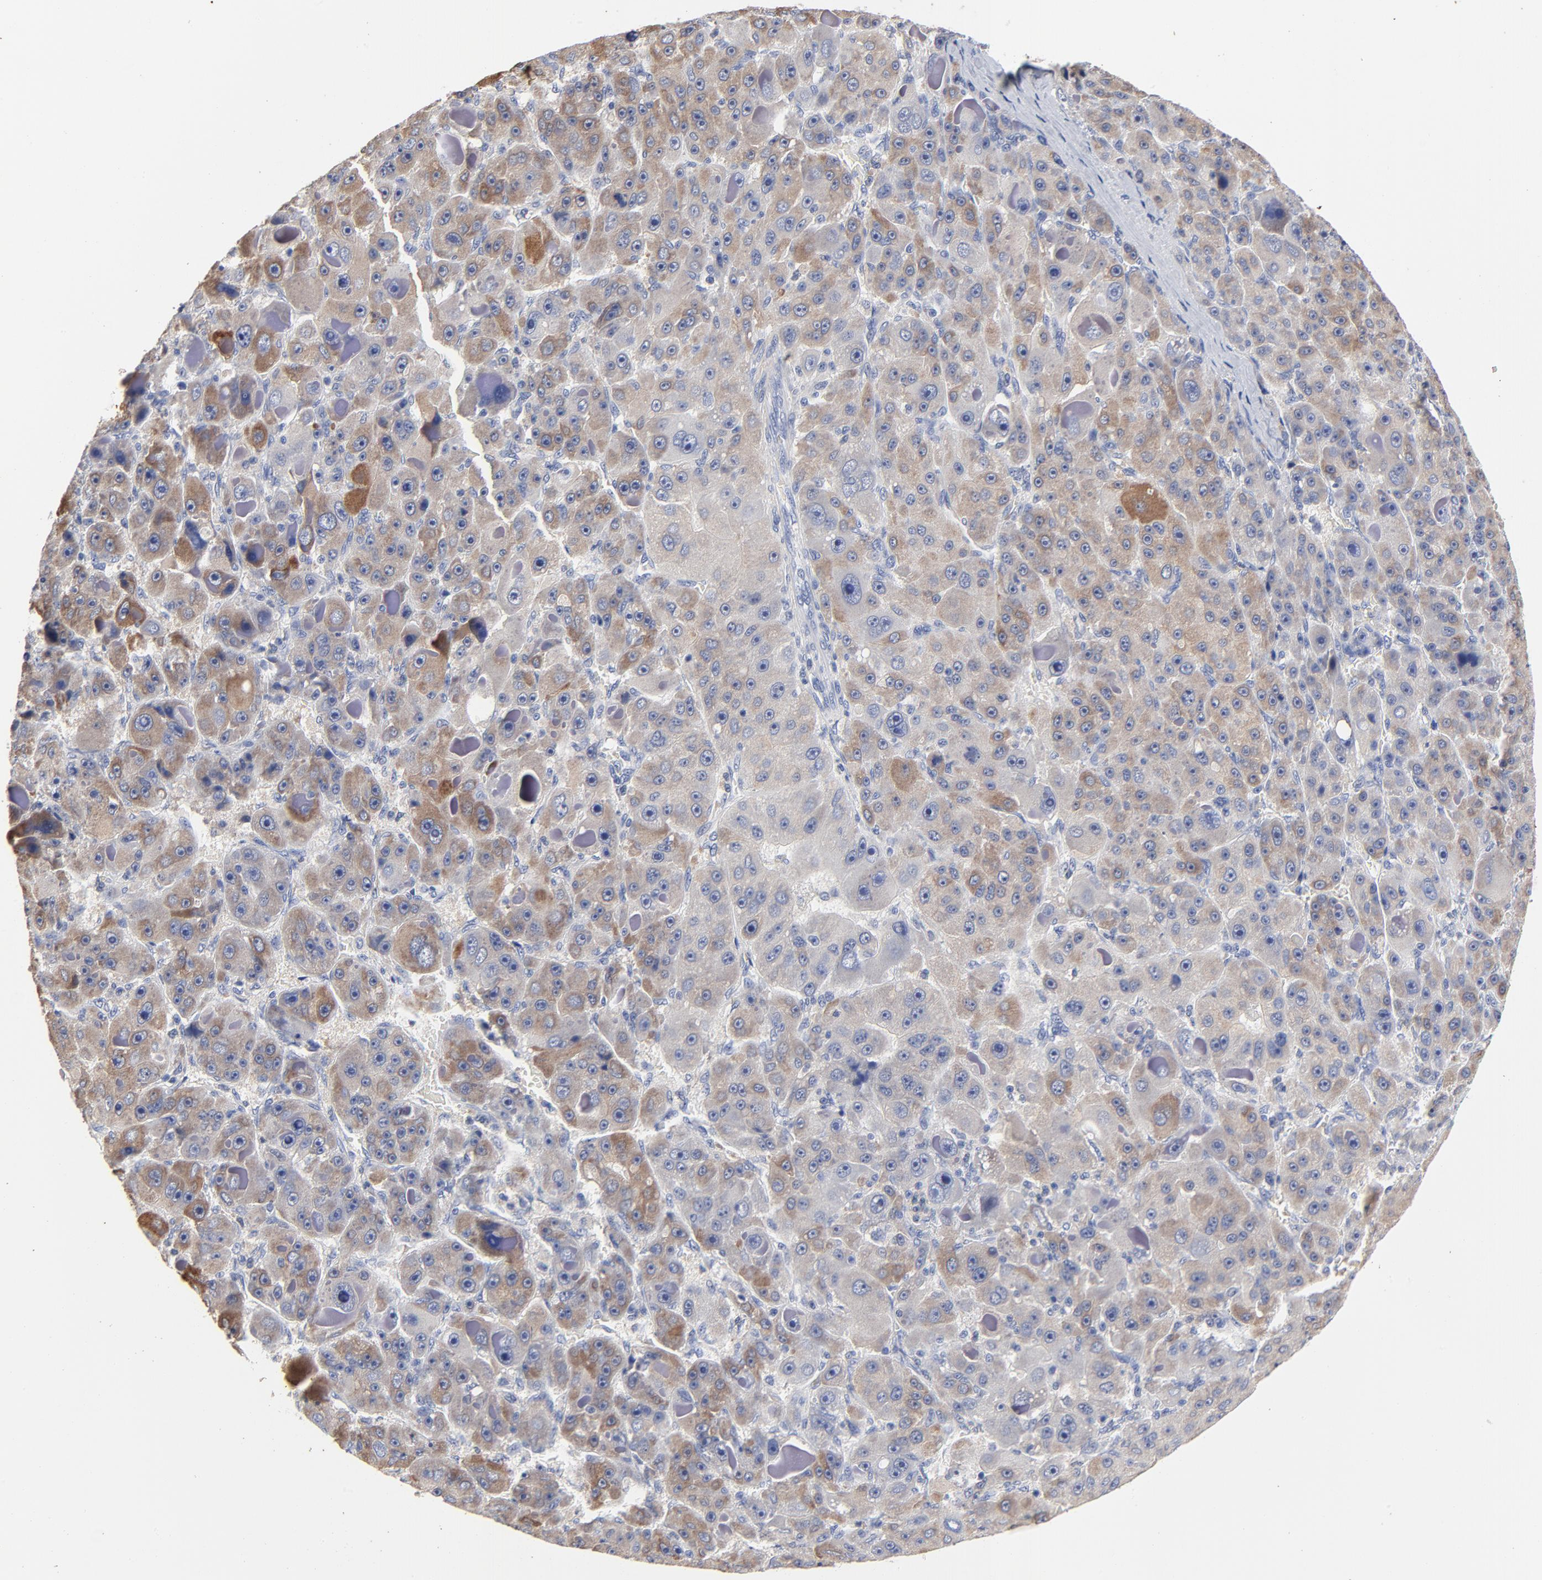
{"staining": {"intensity": "moderate", "quantity": ">75%", "location": "cytoplasmic/membranous"}, "tissue": "liver cancer", "cell_type": "Tumor cells", "image_type": "cancer", "snomed": [{"axis": "morphology", "description": "Carcinoma, Hepatocellular, NOS"}, {"axis": "topography", "description": "Liver"}], "caption": "Immunohistochemical staining of liver cancer demonstrates medium levels of moderate cytoplasmic/membranous positivity in about >75% of tumor cells.", "gene": "AADAC", "patient": {"sex": "male", "age": 76}}